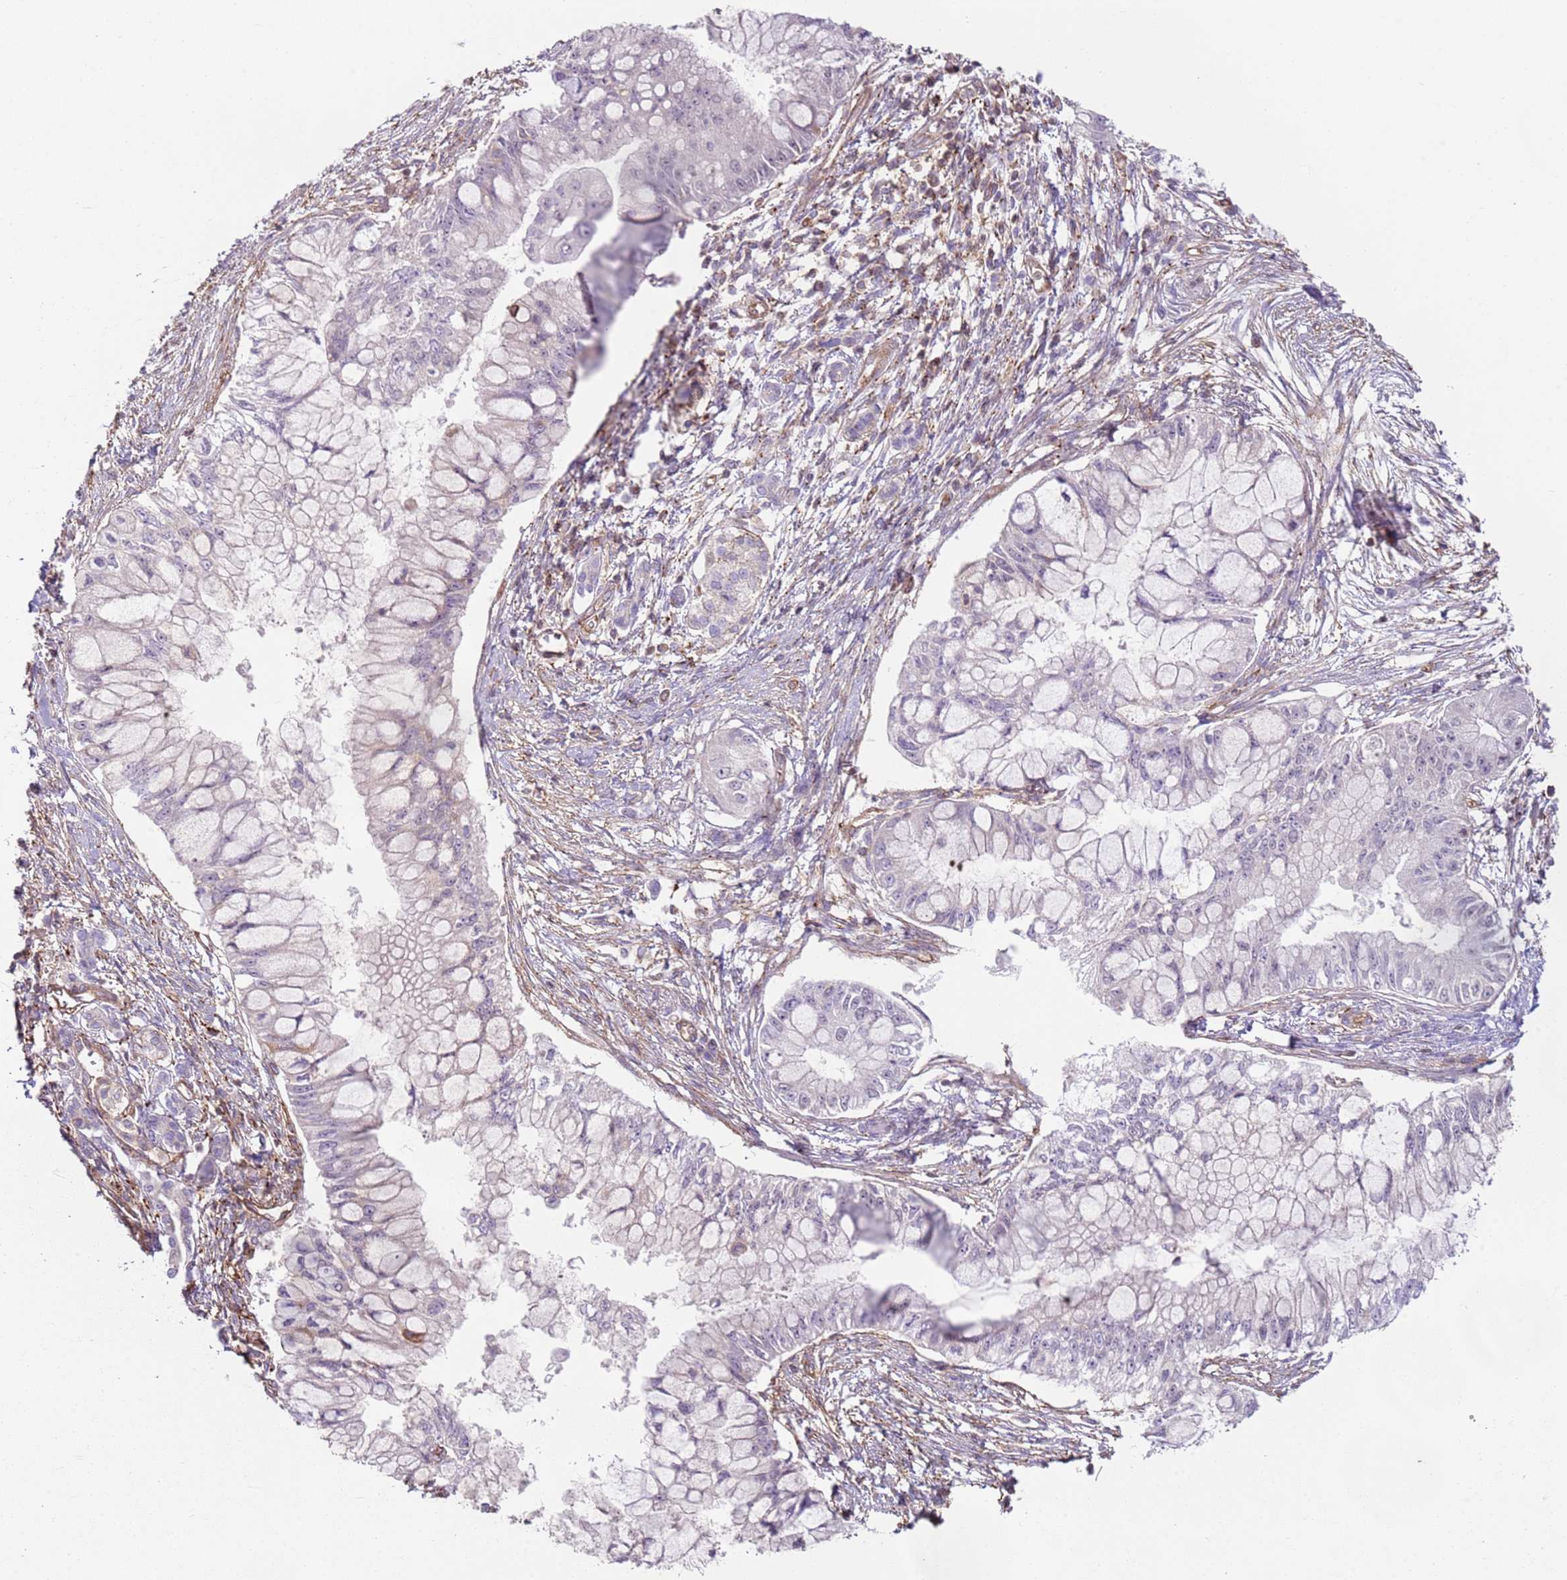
{"staining": {"intensity": "negative", "quantity": "none", "location": "none"}, "tissue": "pancreatic cancer", "cell_type": "Tumor cells", "image_type": "cancer", "snomed": [{"axis": "morphology", "description": "Adenocarcinoma, NOS"}, {"axis": "topography", "description": "Pancreas"}], "caption": "Pancreatic cancer was stained to show a protein in brown. There is no significant expression in tumor cells.", "gene": "GNAI3", "patient": {"sex": "male", "age": 48}}